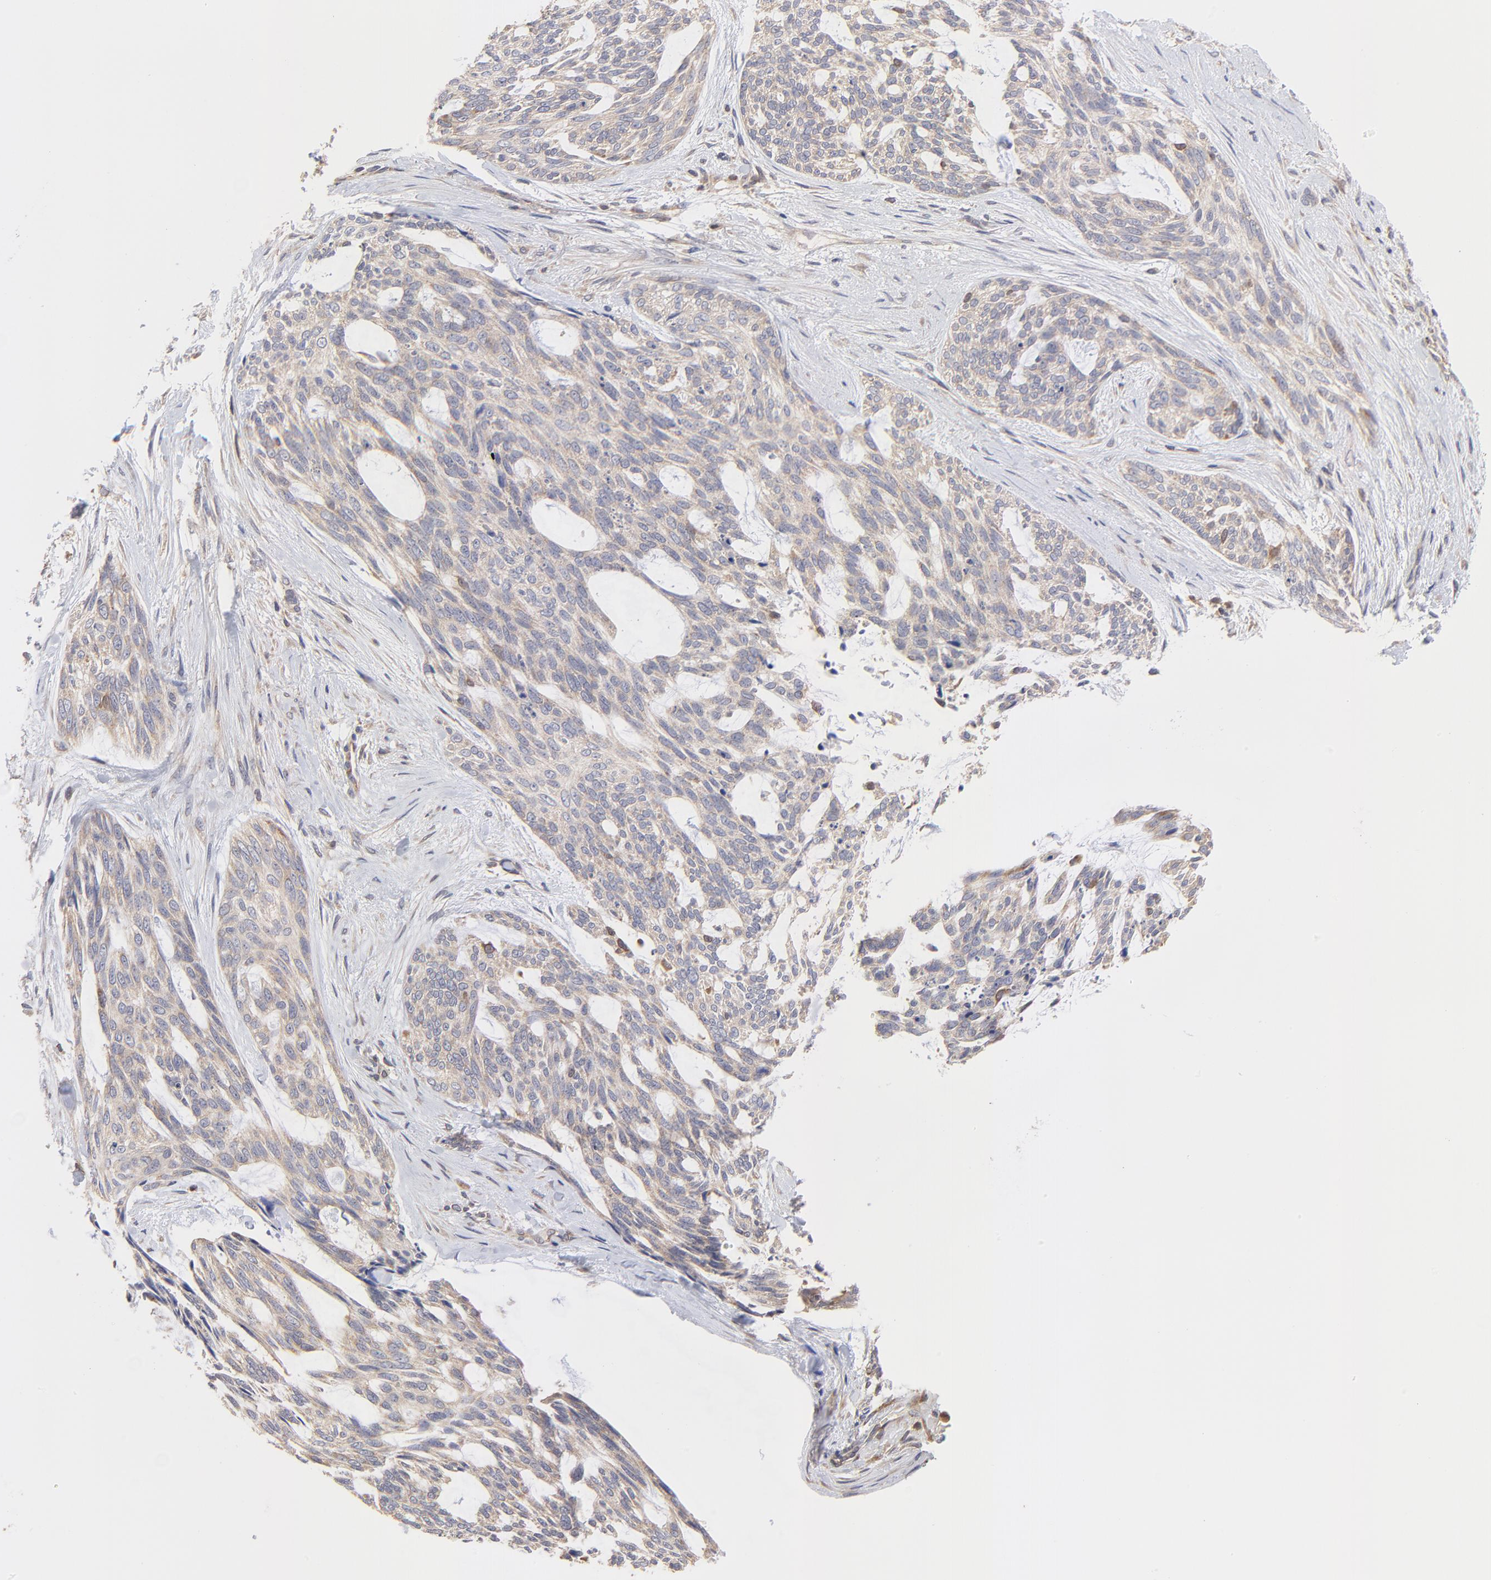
{"staining": {"intensity": "weak", "quantity": ">75%", "location": "cytoplasmic/membranous"}, "tissue": "skin cancer", "cell_type": "Tumor cells", "image_type": "cancer", "snomed": [{"axis": "morphology", "description": "Normal tissue, NOS"}, {"axis": "morphology", "description": "Basal cell carcinoma"}, {"axis": "topography", "description": "Skin"}], "caption": "High-power microscopy captured an immunohistochemistry (IHC) image of skin basal cell carcinoma, revealing weak cytoplasmic/membranous expression in approximately >75% of tumor cells.", "gene": "PCMT1", "patient": {"sex": "female", "age": 71}}